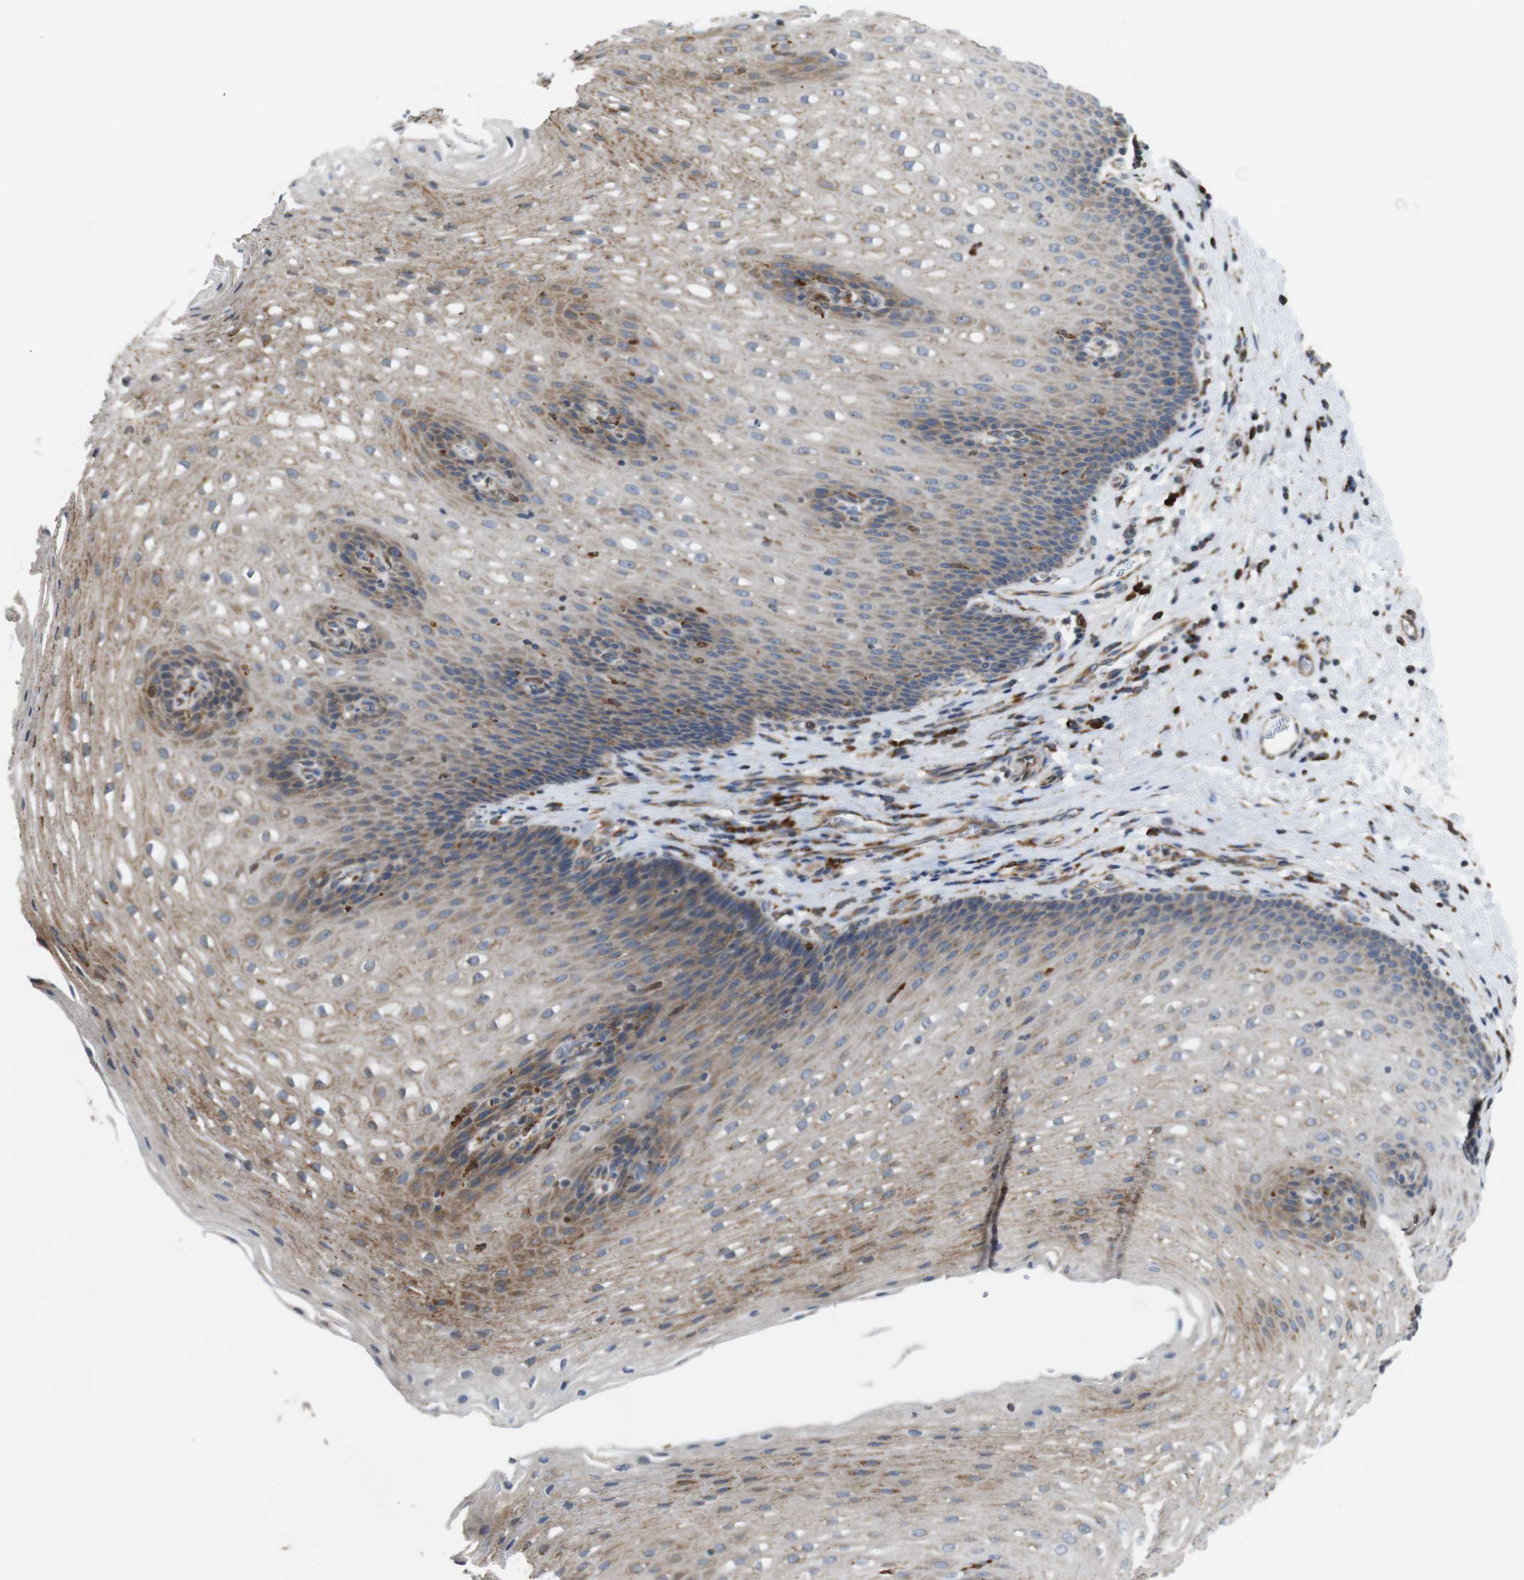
{"staining": {"intensity": "weak", "quantity": "25%-75%", "location": "cytoplasmic/membranous"}, "tissue": "esophagus", "cell_type": "Squamous epithelial cells", "image_type": "normal", "snomed": [{"axis": "morphology", "description": "Normal tissue, NOS"}, {"axis": "topography", "description": "Esophagus"}], "caption": "The immunohistochemical stain shows weak cytoplasmic/membranous staining in squamous epithelial cells of normal esophagus. (IHC, brightfield microscopy, high magnification).", "gene": "UGGT1", "patient": {"sex": "male", "age": 48}}